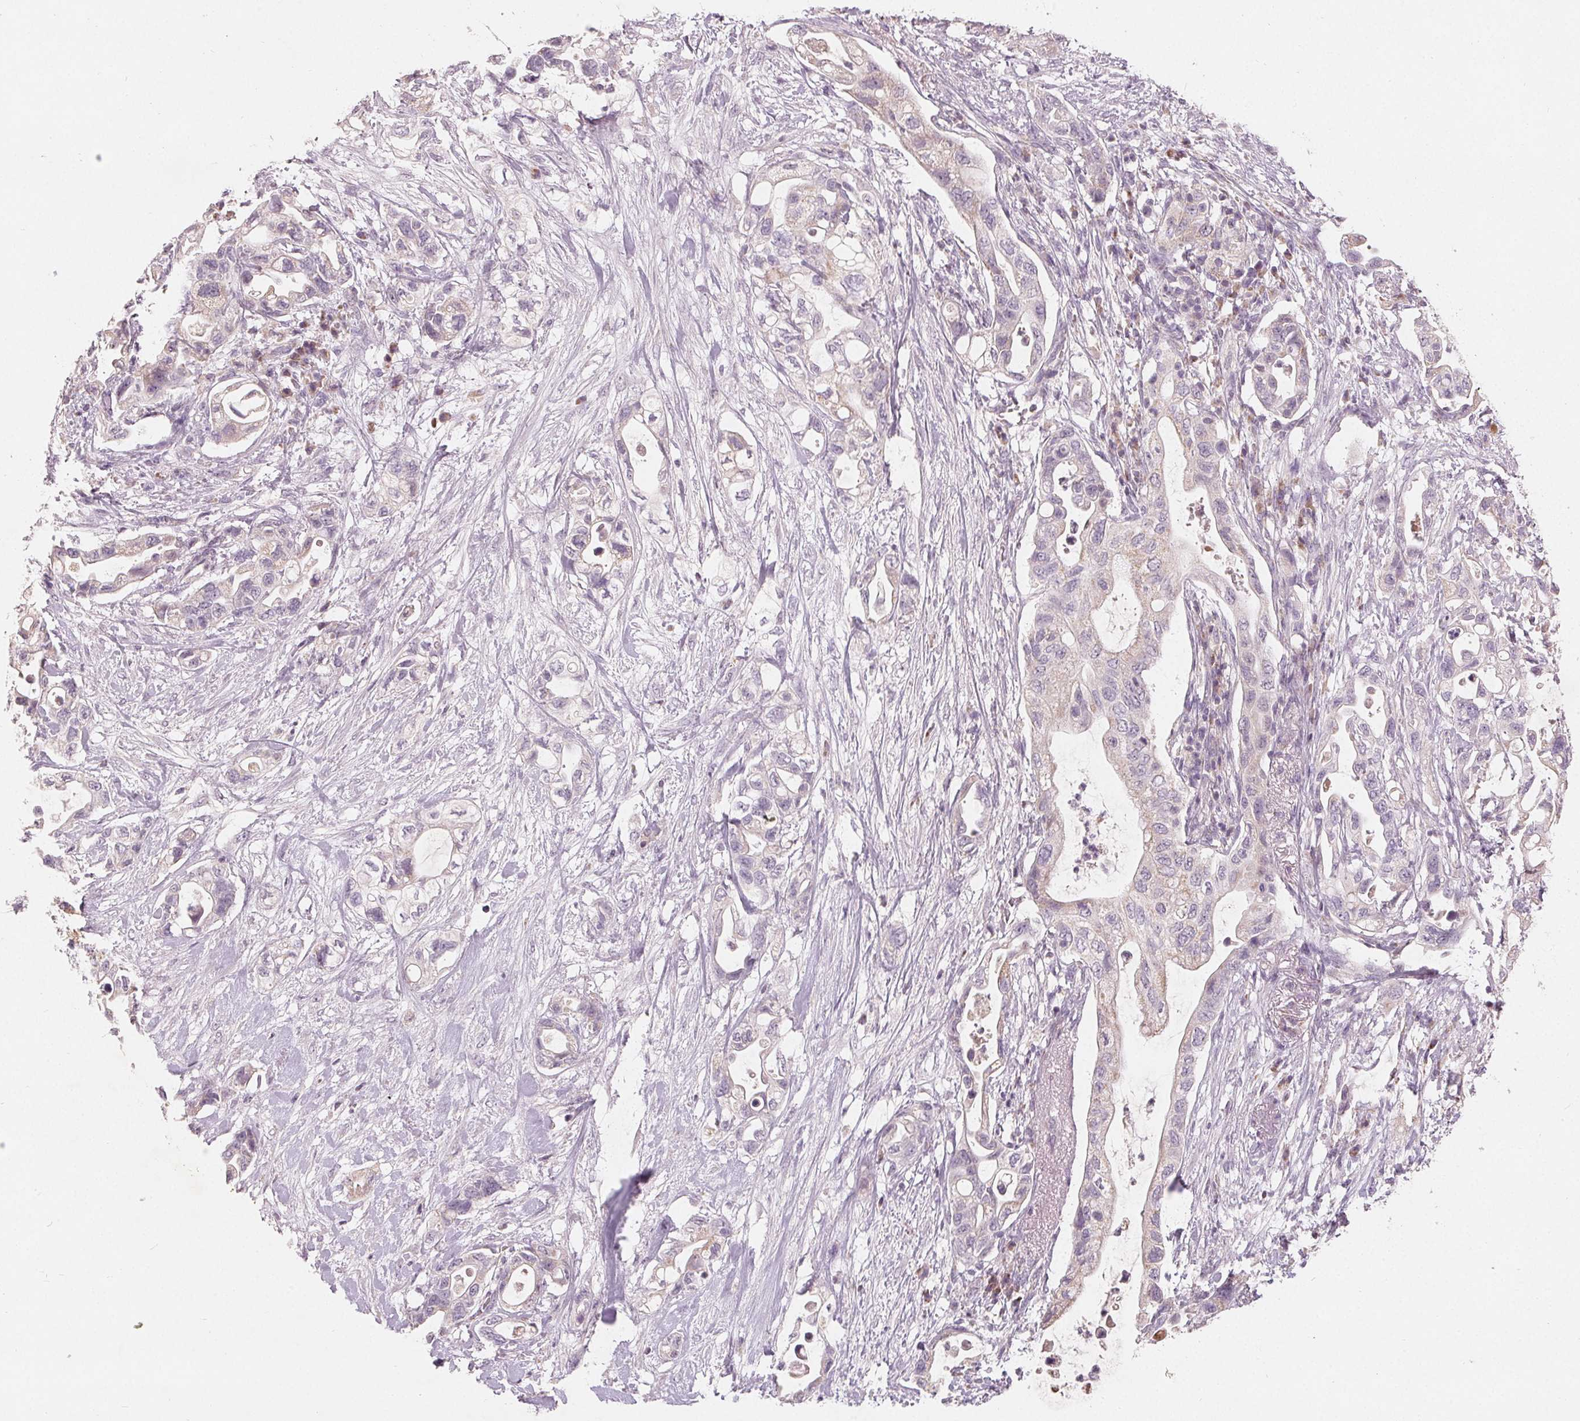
{"staining": {"intensity": "negative", "quantity": "none", "location": "none"}, "tissue": "pancreatic cancer", "cell_type": "Tumor cells", "image_type": "cancer", "snomed": [{"axis": "morphology", "description": "Adenocarcinoma, NOS"}, {"axis": "topography", "description": "Pancreas"}], "caption": "DAB immunohistochemical staining of adenocarcinoma (pancreatic) shows no significant staining in tumor cells. (DAB IHC, high magnification).", "gene": "TRIM60", "patient": {"sex": "female", "age": 72}}